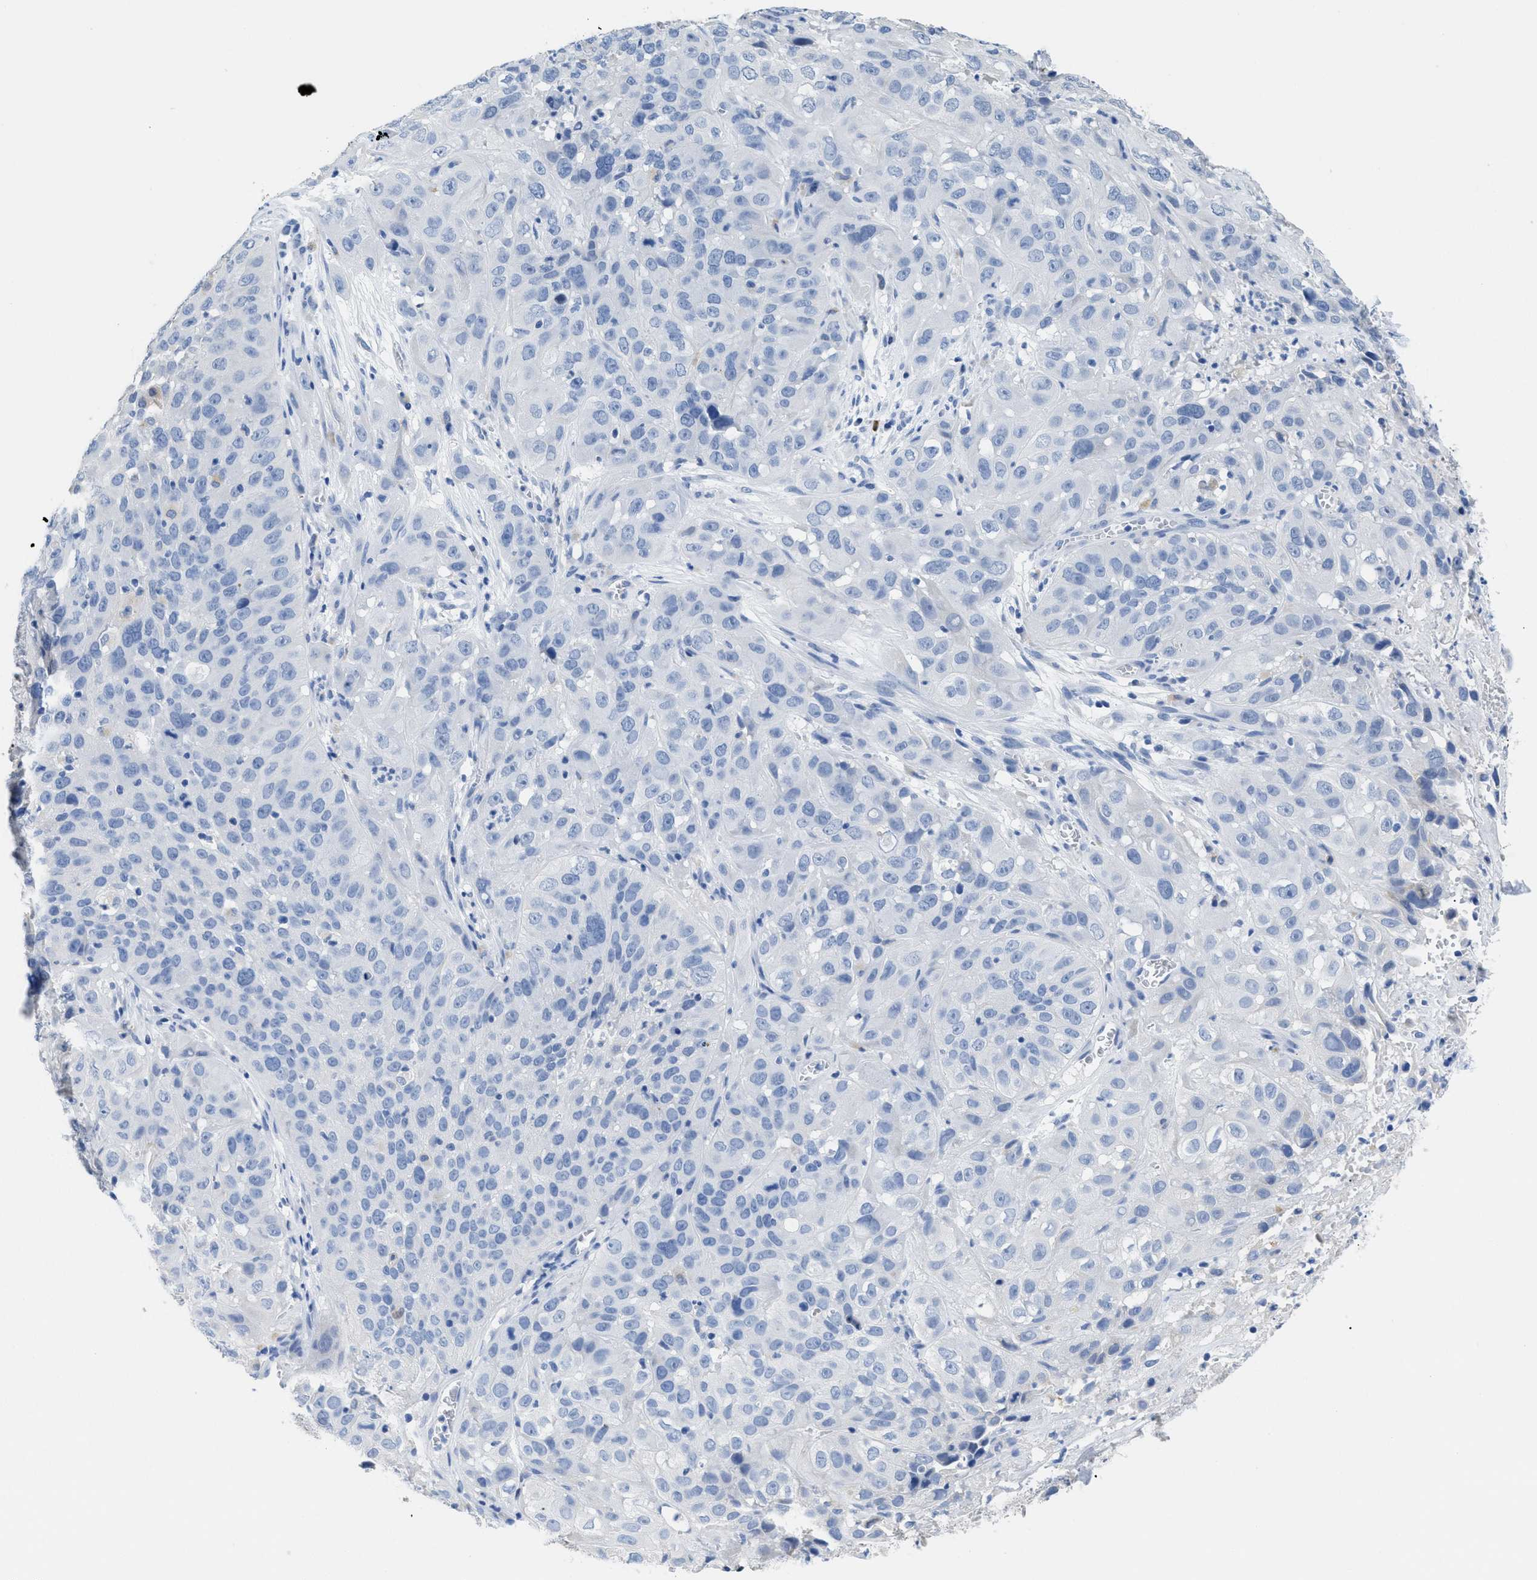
{"staining": {"intensity": "negative", "quantity": "none", "location": "none"}, "tissue": "cervical cancer", "cell_type": "Tumor cells", "image_type": "cancer", "snomed": [{"axis": "morphology", "description": "Squamous cell carcinoma, NOS"}, {"axis": "topography", "description": "Cervix"}], "caption": "IHC micrograph of neoplastic tissue: human cervical squamous cell carcinoma stained with DAB demonstrates no significant protein positivity in tumor cells.", "gene": "APOBEC2", "patient": {"sex": "female", "age": 32}}